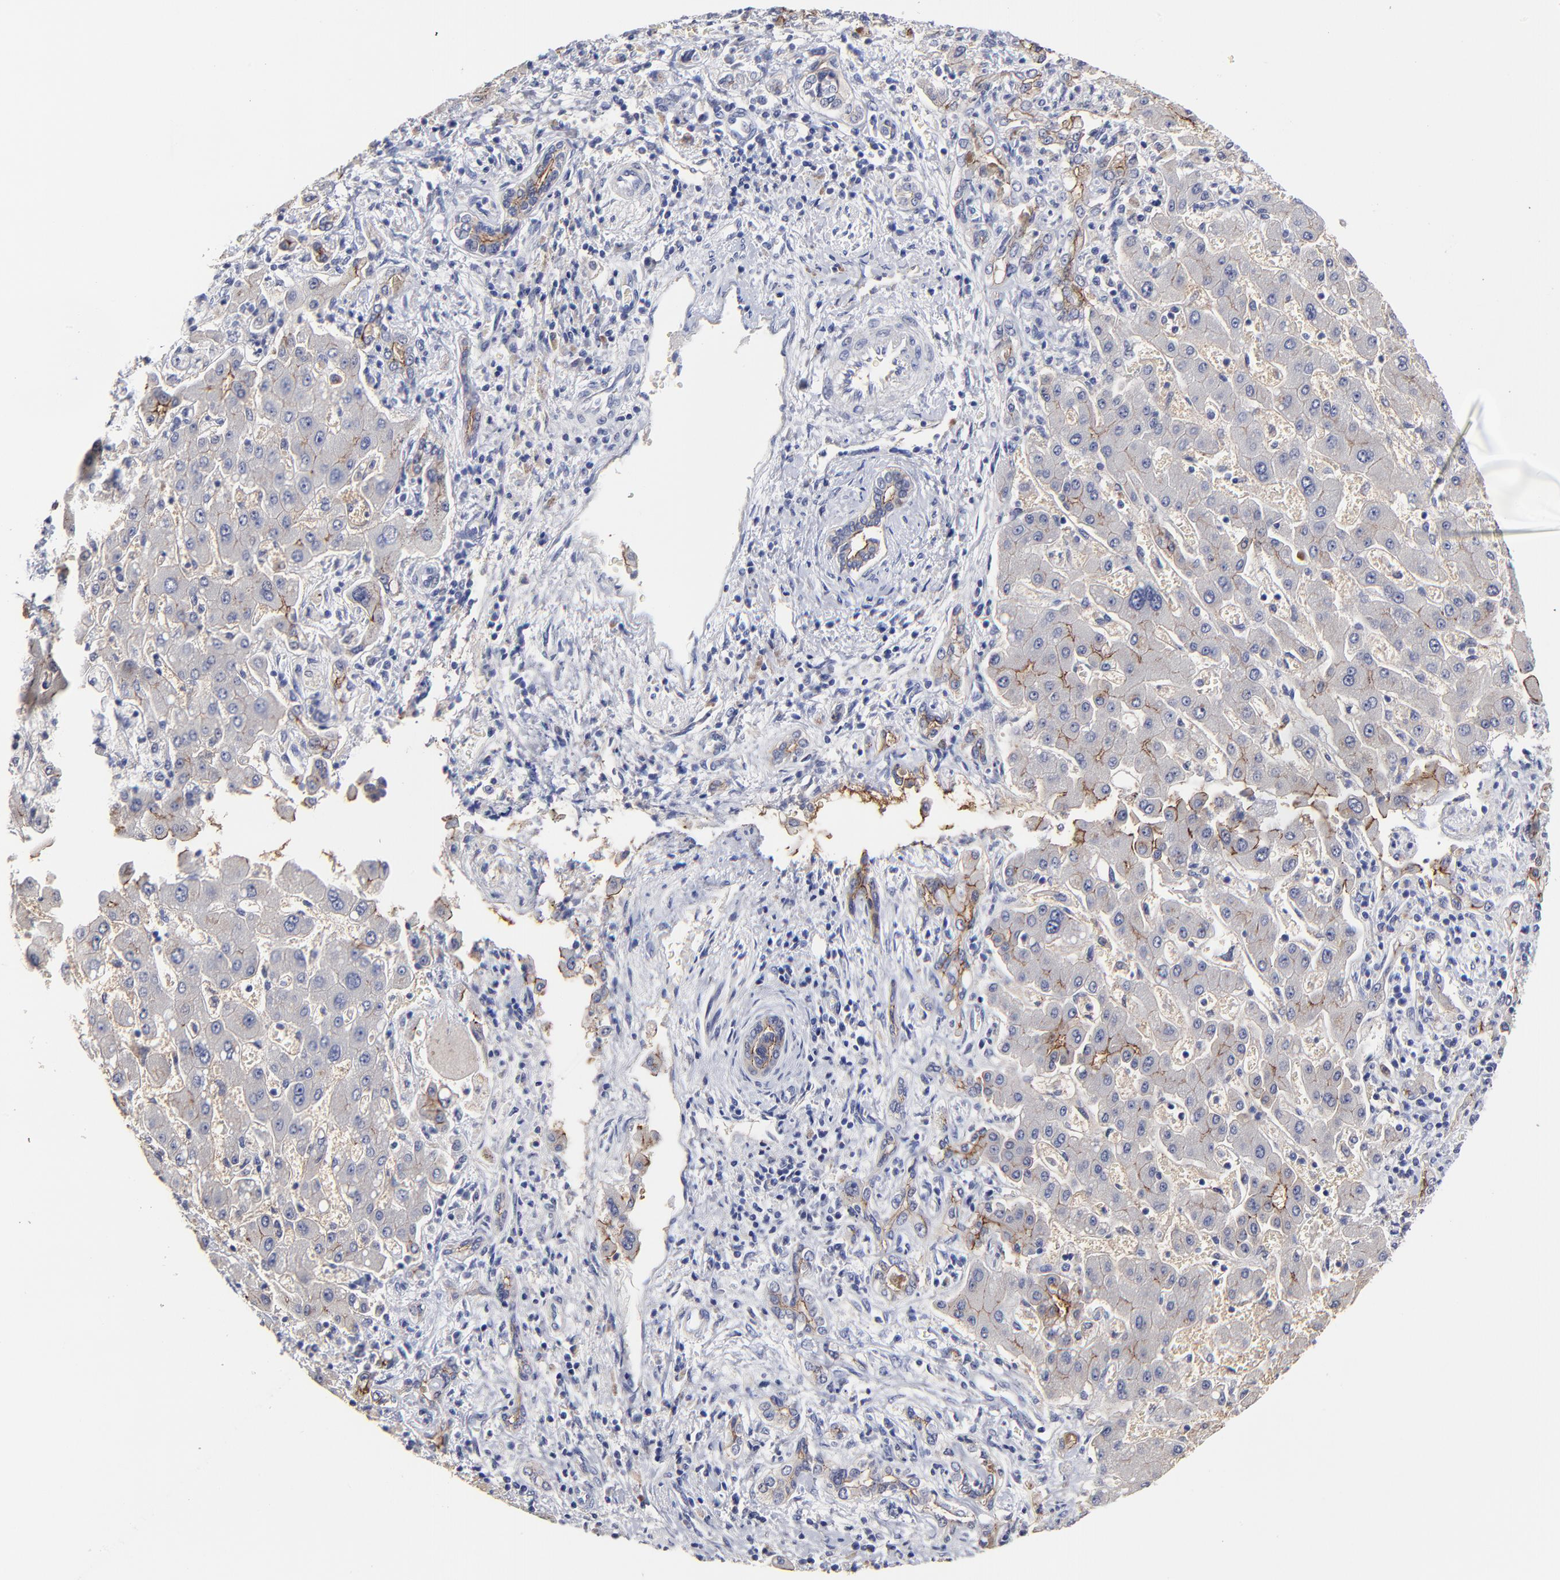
{"staining": {"intensity": "negative", "quantity": "none", "location": "none"}, "tissue": "liver cancer", "cell_type": "Tumor cells", "image_type": "cancer", "snomed": [{"axis": "morphology", "description": "Cholangiocarcinoma"}, {"axis": "topography", "description": "Liver"}], "caption": "There is no significant staining in tumor cells of cholangiocarcinoma (liver).", "gene": "CXADR", "patient": {"sex": "male", "age": 50}}